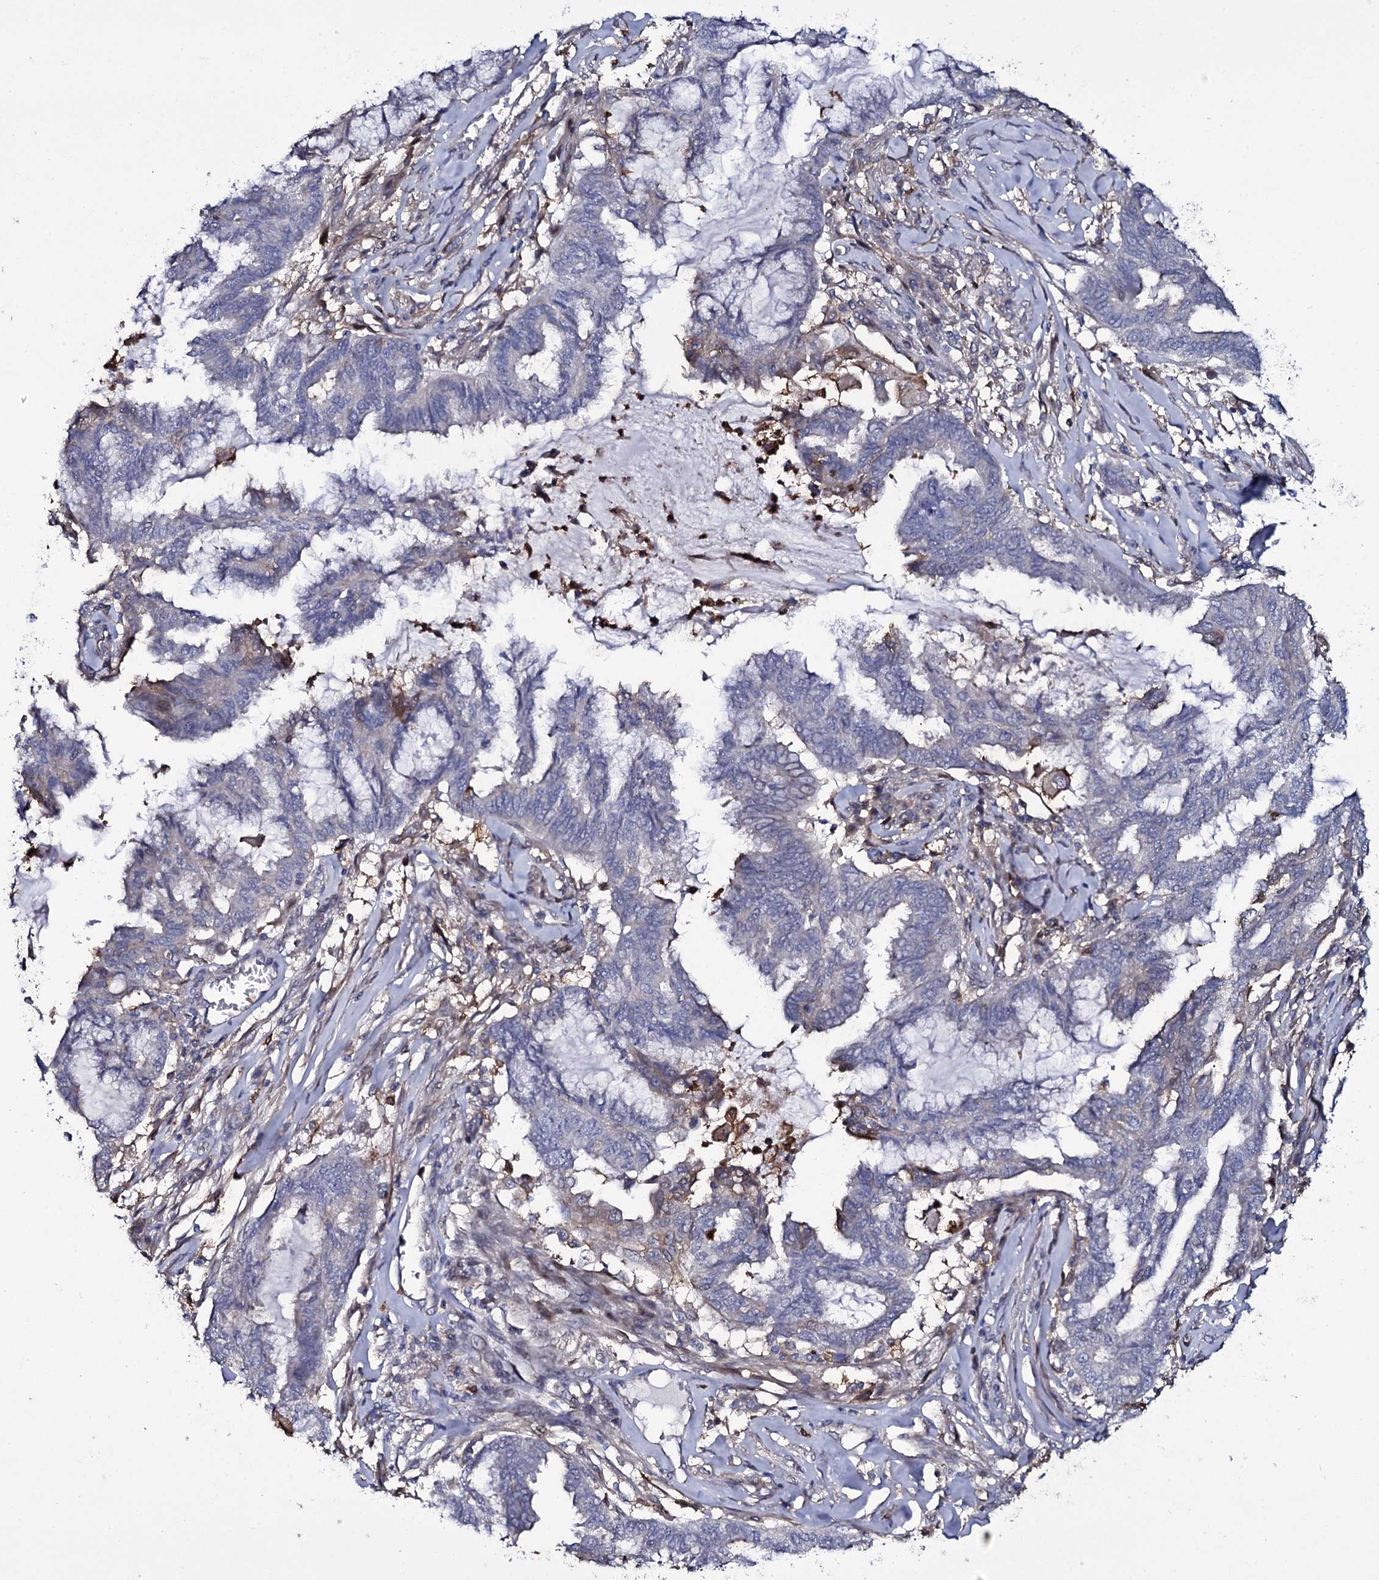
{"staining": {"intensity": "weak", "quantity": "<25%", "location": "cytoplasmic/membranous"}, "tissue": "endometrial cancer", "cell_type": "Tumor cells", "image_type": "cancer", "snomed": [{"axis": "morphology", "description": "Adenocarcinoma, NOS"}, {"axis": "topography", "description": "Endometrium"}], "caption": "Image shows no protein staining in tumor cells of endometrial adenocarcinoma tissue.", "gene": "TTC23", "patient": {"sex": "female", "age": 86}}